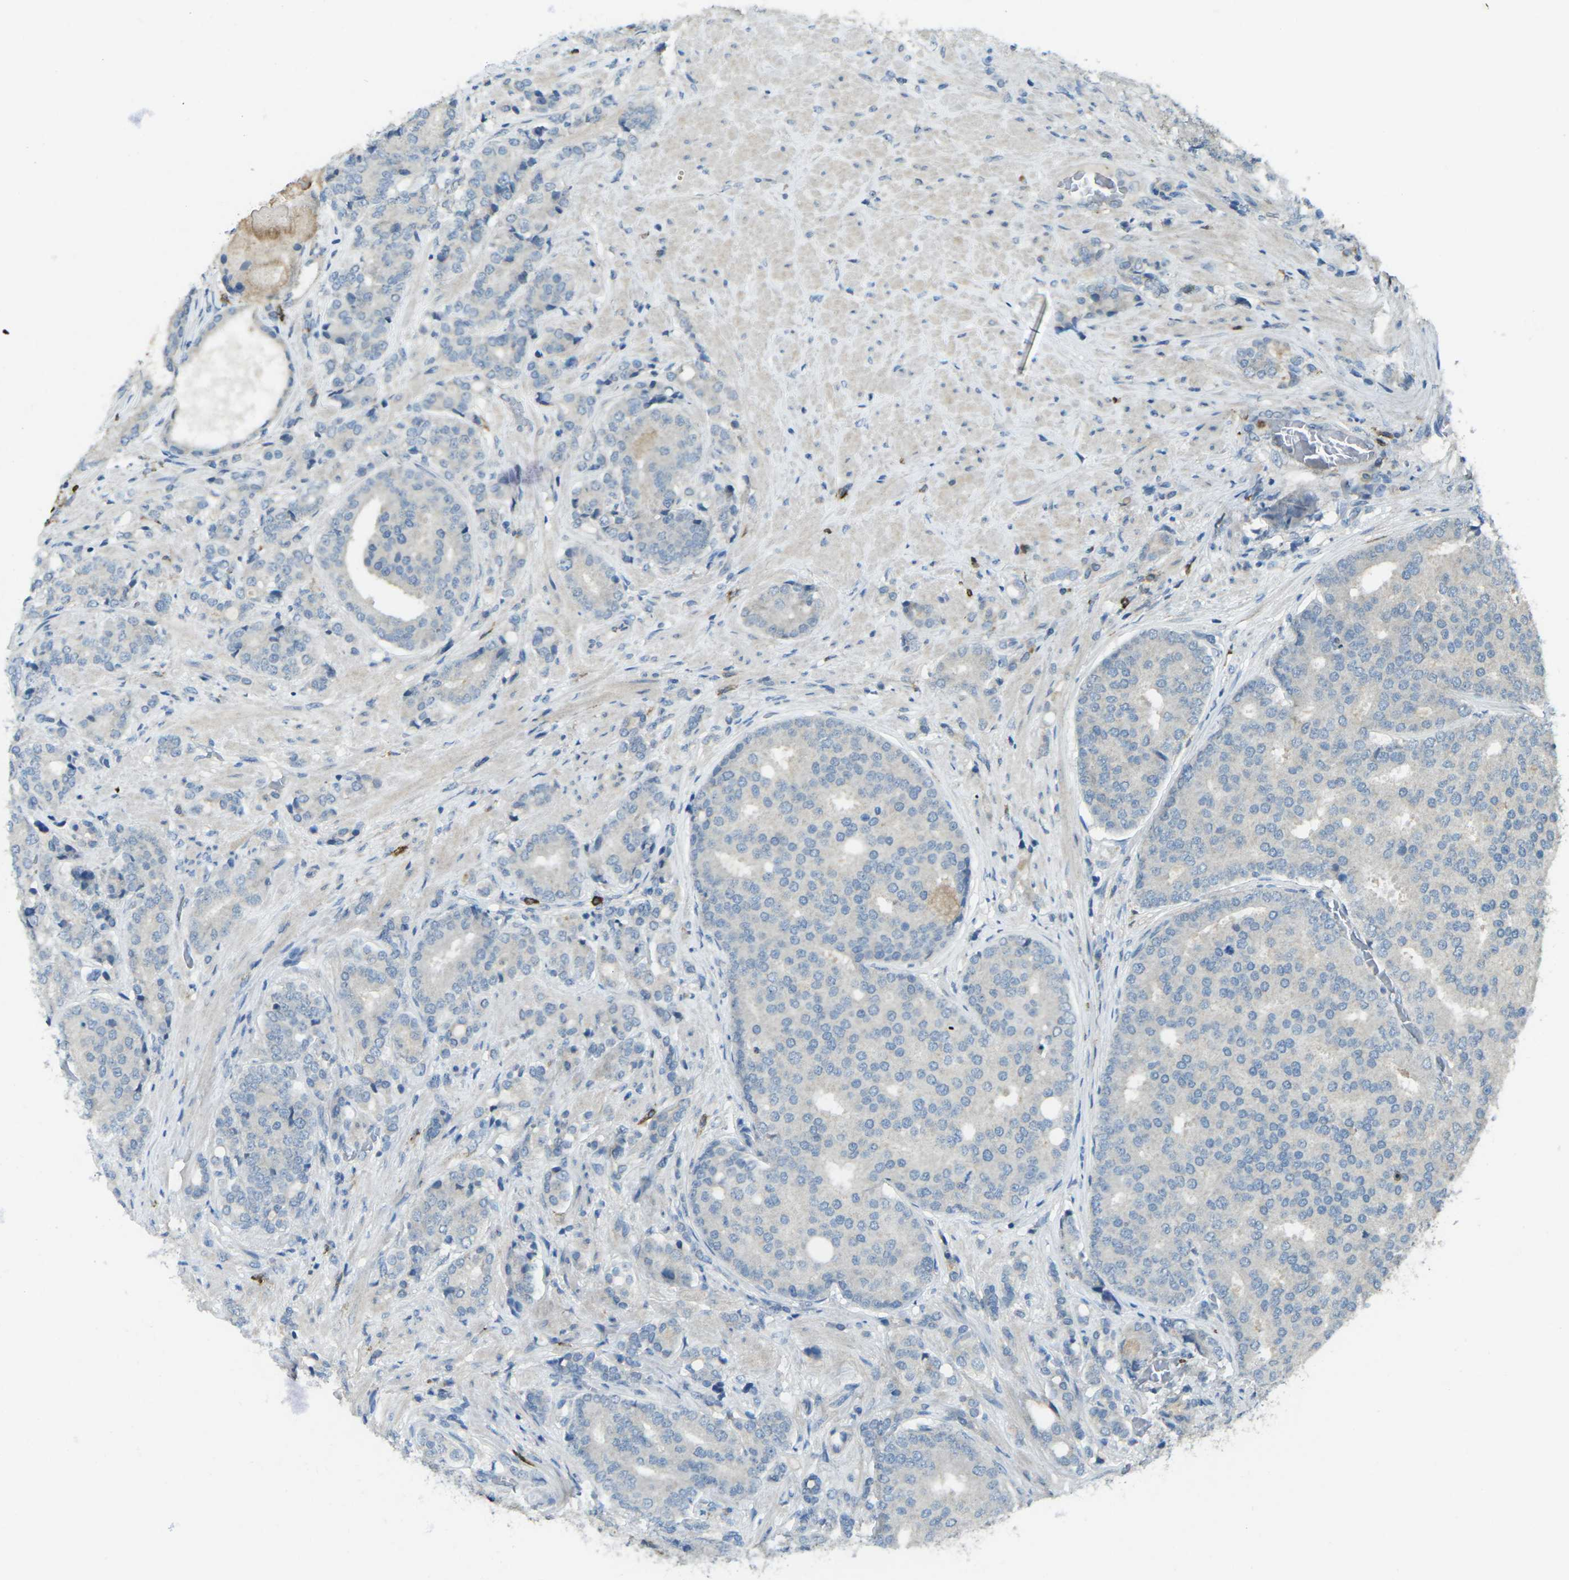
{"staining": {"intensity": "negative", "quantity": "none", "location": "none"}, "tissue": "prostate cancer", "cell_type": "Tumor cells", "image_type": "cancer", "snomed": [{"axis": "morphology", "description": "Adenocarcinoma, High grade"}, {"axis": "topography", "description": "Prostate"}], "caption": "Tumor cells are negative for brown protein staining in prostate cancer (high-grade adenocarcinoma).", "gene": "CD19", "patient": {"sex": "male", "age": 50}}